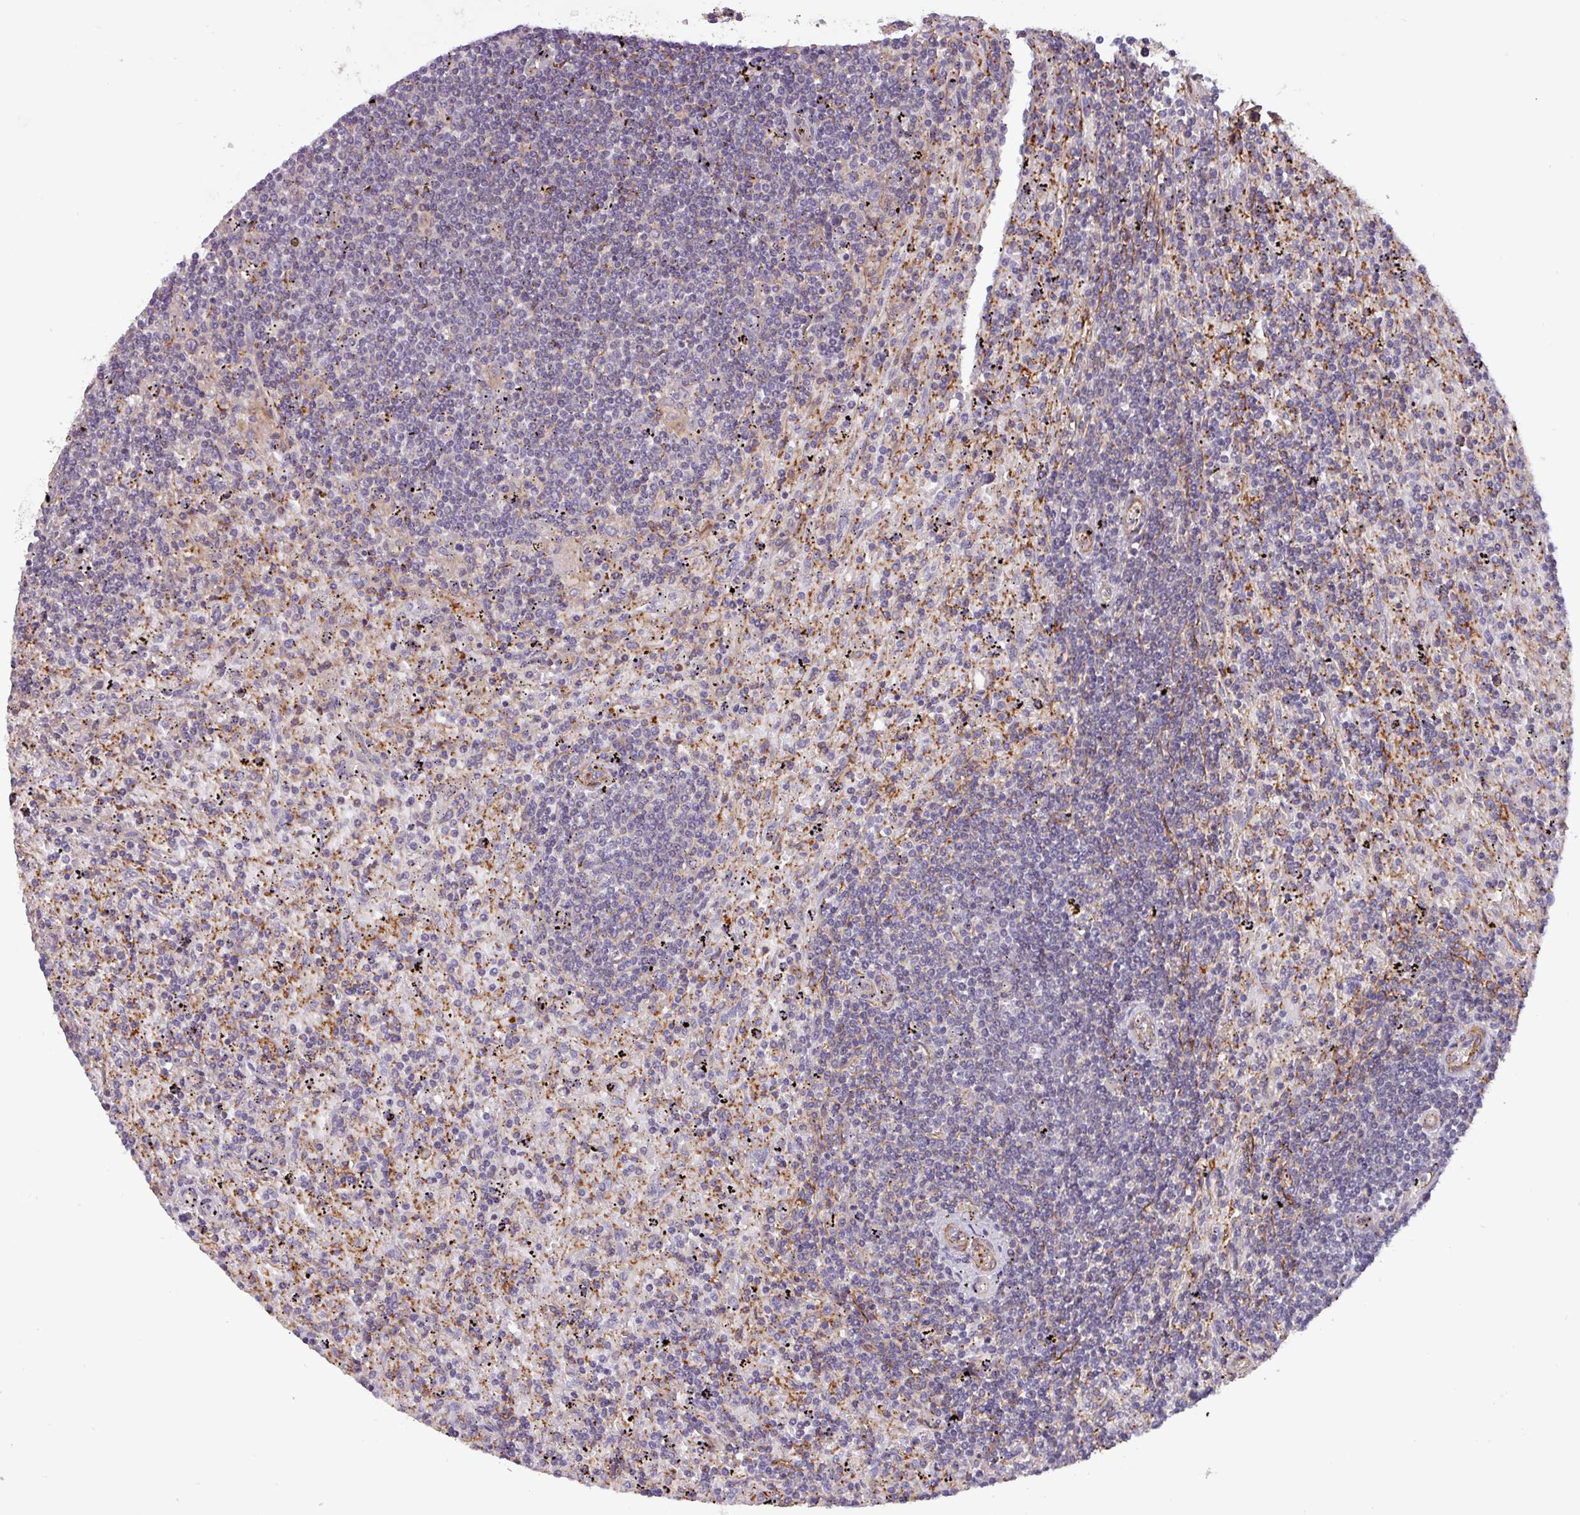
{"staining": {"intensity": "negative", "quantity": "none", "location": "none"}, "tissue": "lymphoma", "cell_type": "Tumor cells", "image_type": "cancer", "snomed": [{"axis": "morphology", "description": "Malignant lymphoma, non-Hodgkin's type, Low grade"}, {"axis": "topography", "description": "Spleen"}], "caption": "IHC of human lymphoma demonstrates no staining in tumor cells. (DAB immunohistochemistry (IHC), high magnification).", "gene": "PCED1A", "patient": {"sex": "male", "age": 76}}